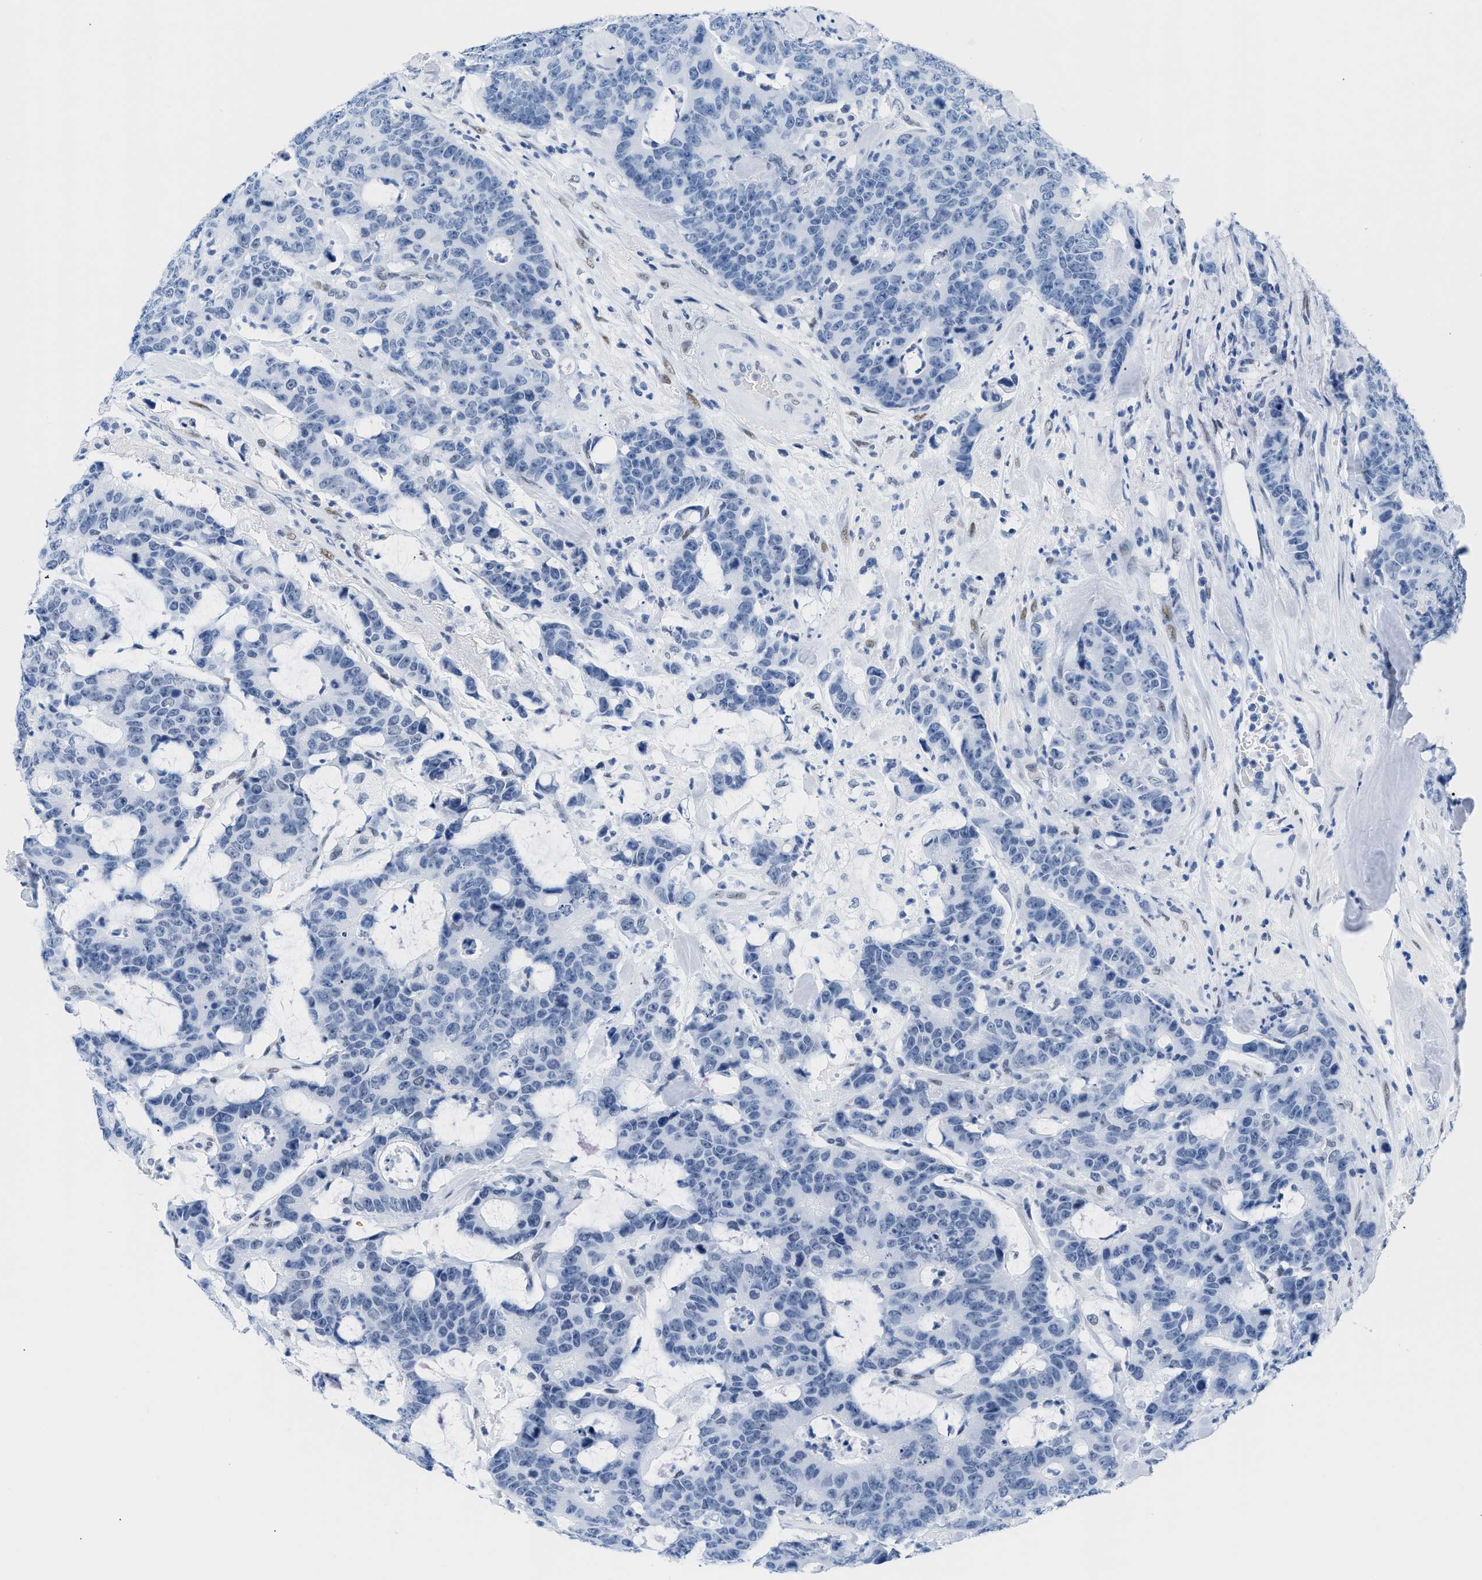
{"staining": {"intensity": "negative", "quantity": "none", "location": "none"}, "tissue": "colorectal cancer", "cell_type": "Tumor cells", "image_type": "cancer", "snomed": [{"axis": "morphology", "description": "Adenocarcinoma, NOS"}, {"axis": "topography", "description": "Colon"}], "caption": "Immunohistochemical staining of colorectal adenocarcinoma demonstrates no significant positivity in tumor cells.", "gene": "CTBP1", "patient": {"sex": "female", "age": 86}}